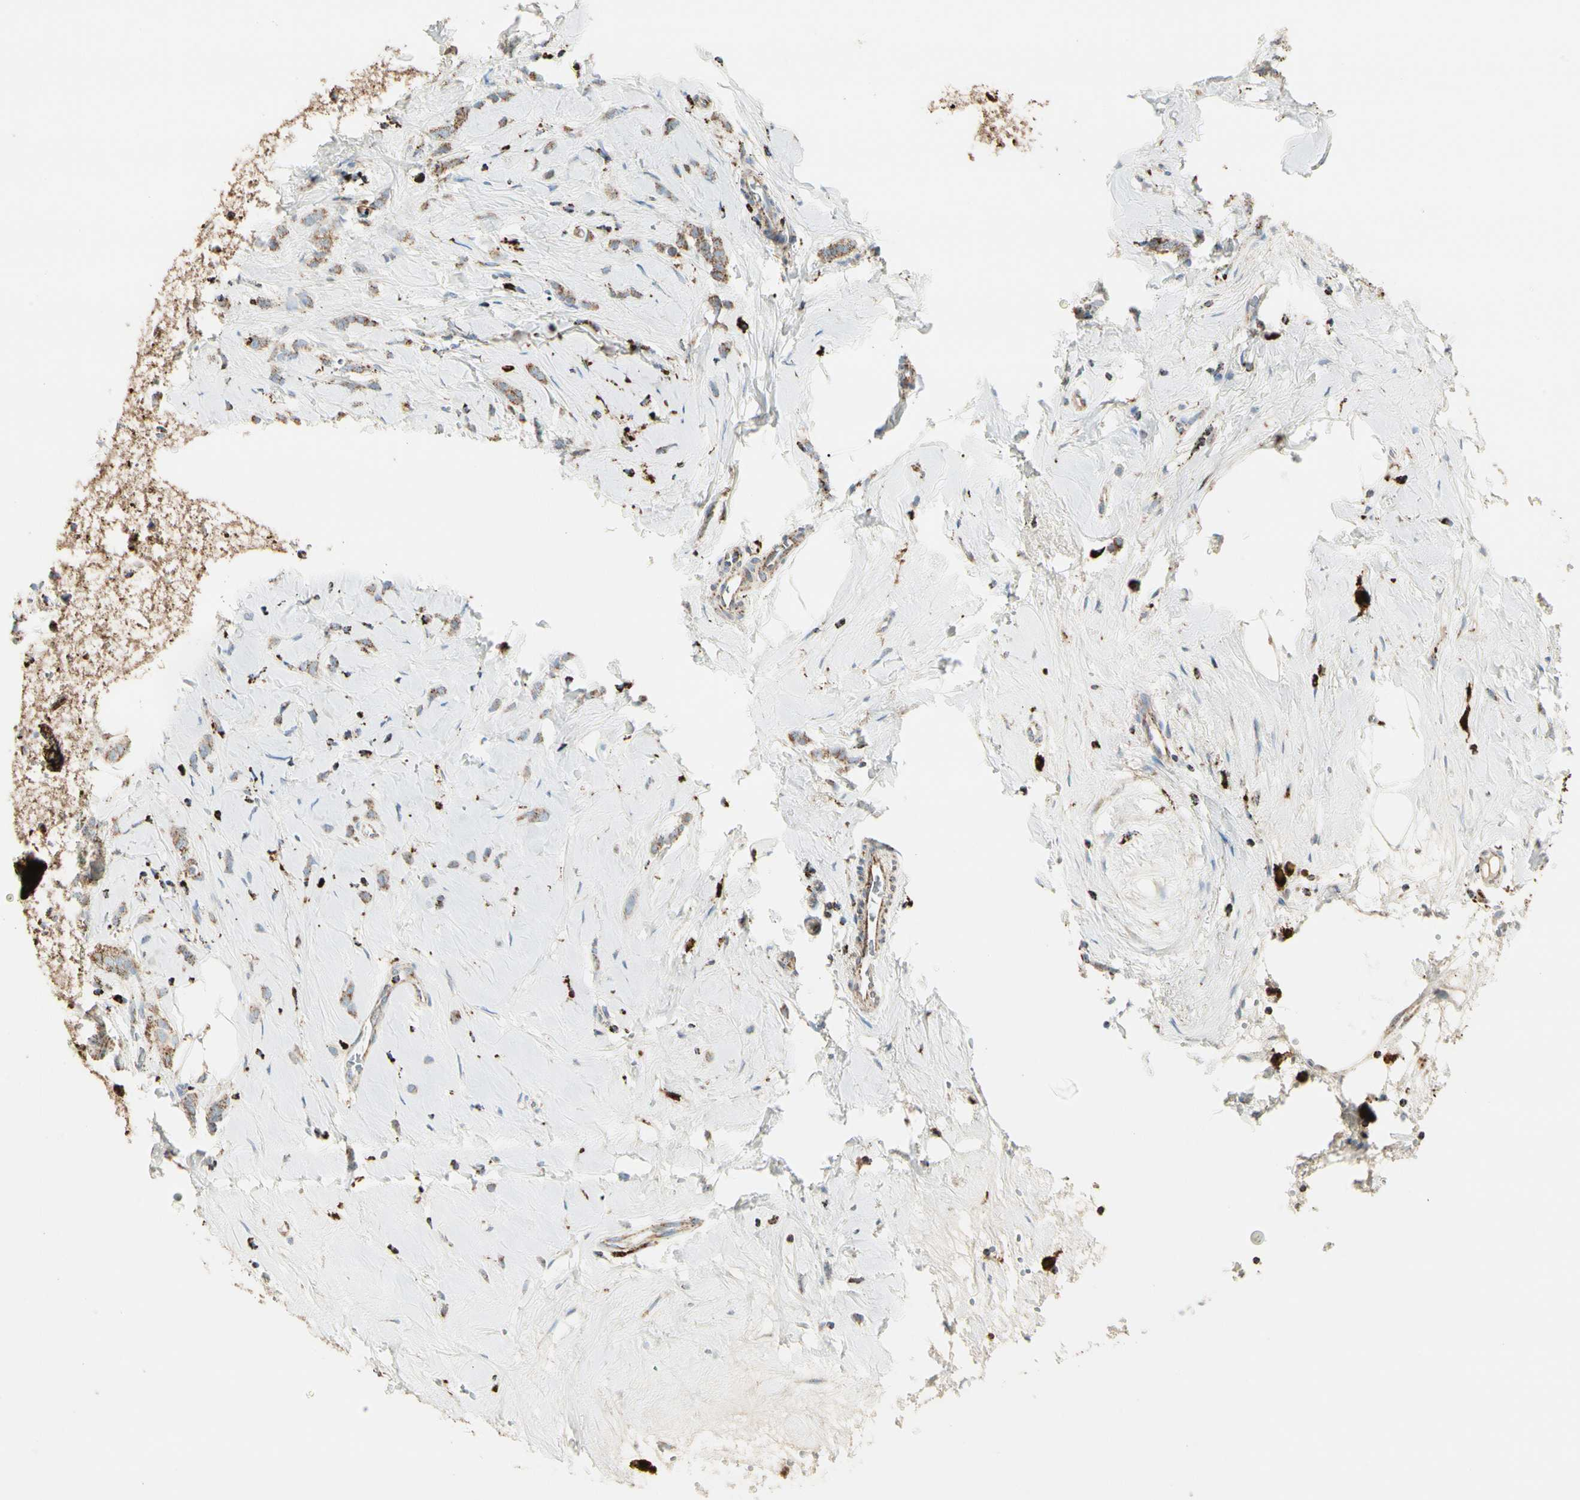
{"staining": {"intensity": "moderate", "quantity": ">75%", "location": "cytoplasmic/membranous"}, "tissue": "breast cancer", "cell_type": "Tumor cells", "image_type": "cancer", "snomed": [{"axis": "morphology", "description": "Lobular carcinoma"}, {"axis": "topography", "description": "Breast"}], "caption": "Breast cancer (lobular carcinoma) stained with a protein marker exhibits moderate staining in tumor cells.", "gene": "ME2", "patient": {"sex": "female", "age": 60}}